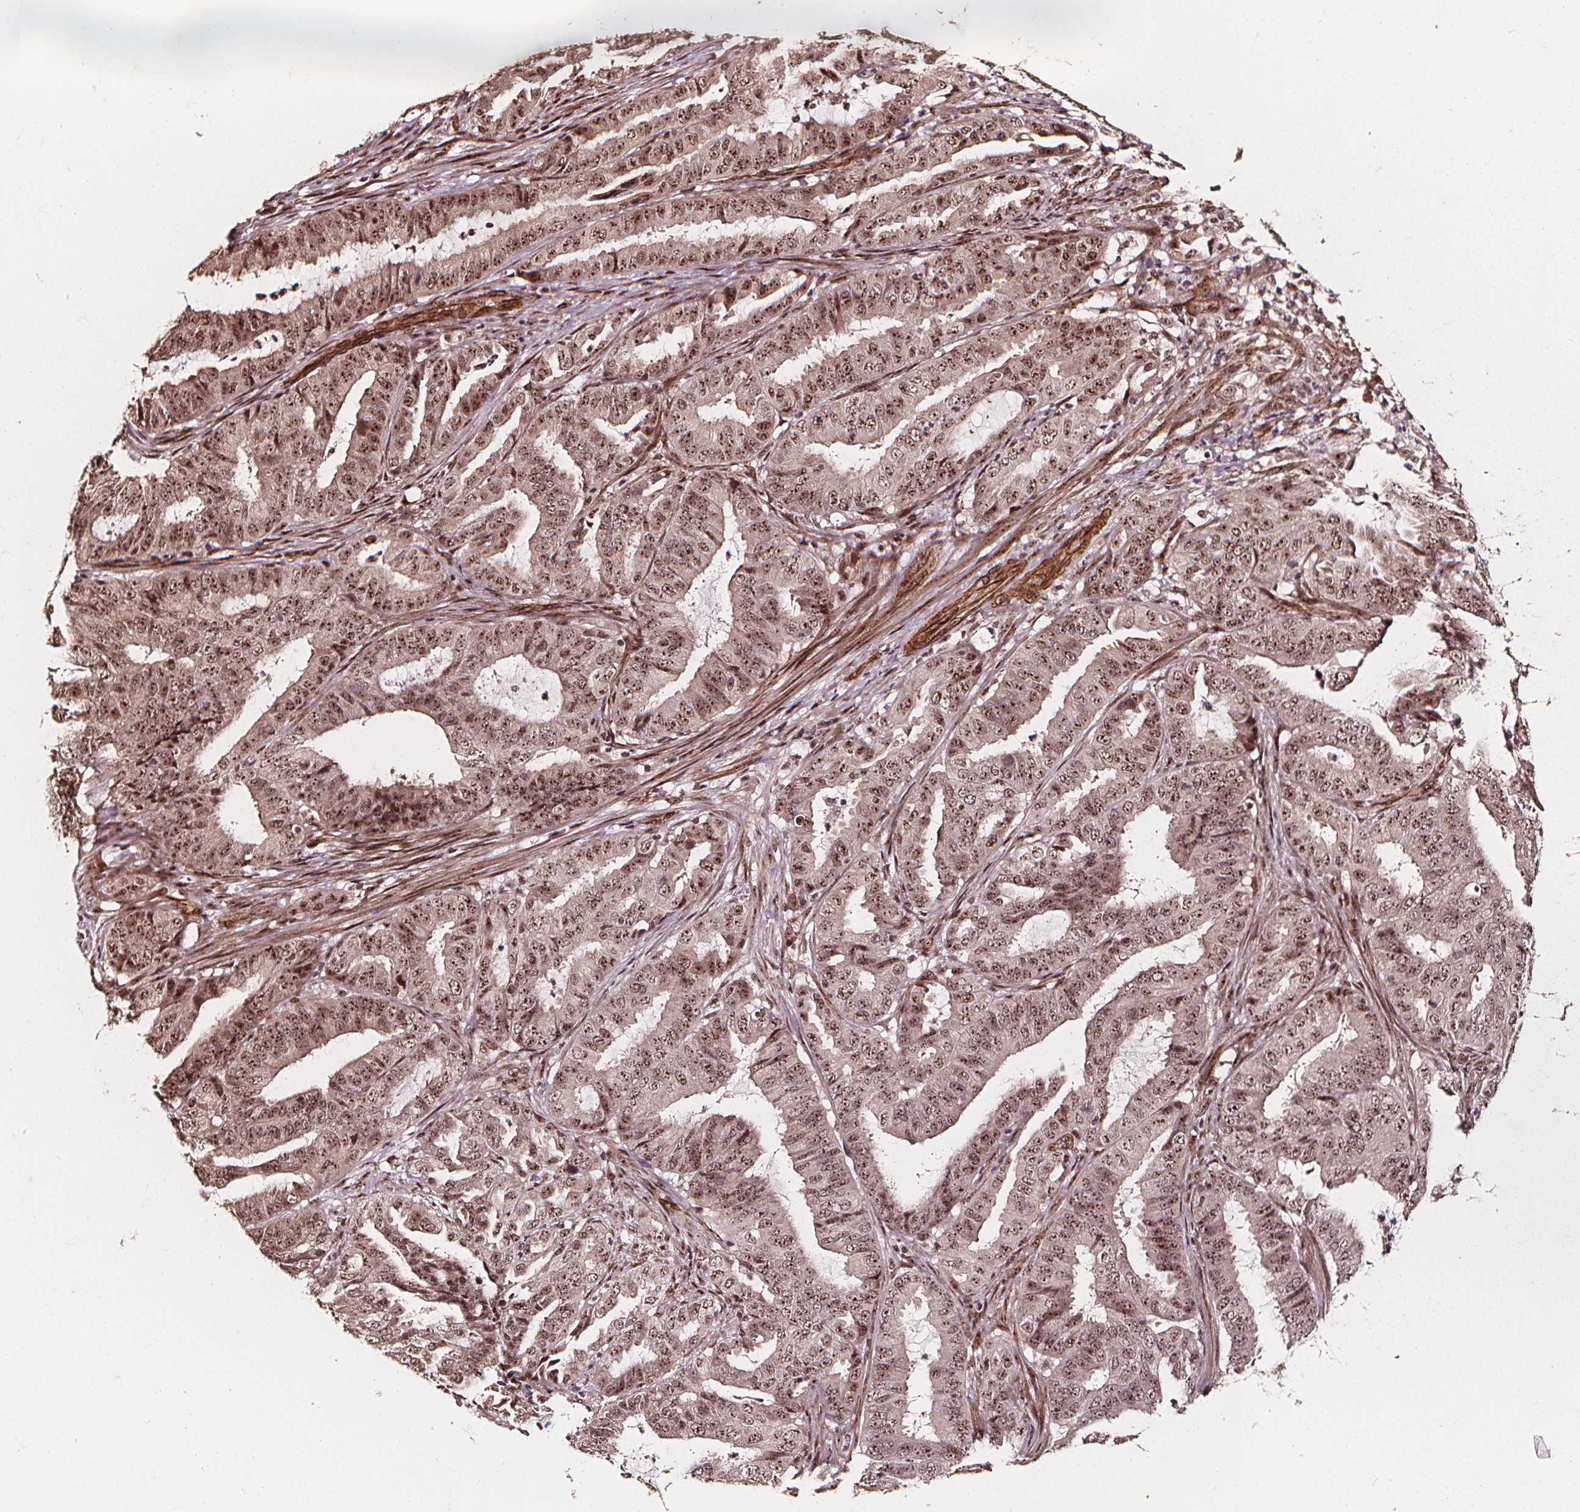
{"staining": {"intensity": "moderate", "quantity": ">75%", "location": "nuclear"}, "tissue": "endometrial cancer", "cell_type": "Tumor cells", "image_type": "cancer", "snomed": [{"axis": "morphology", "description": "Adenocarcinoma, NOS"}, {"axis": "topography", "description": "Endometrium"}], "caption": "A brown stain labels moderate nuclear staining of a protein in endometrial cancer (adenocarcinoma) tumor cells.", "gene": "EXOSC9", "patient": {"sex": "female", "age": 51}}